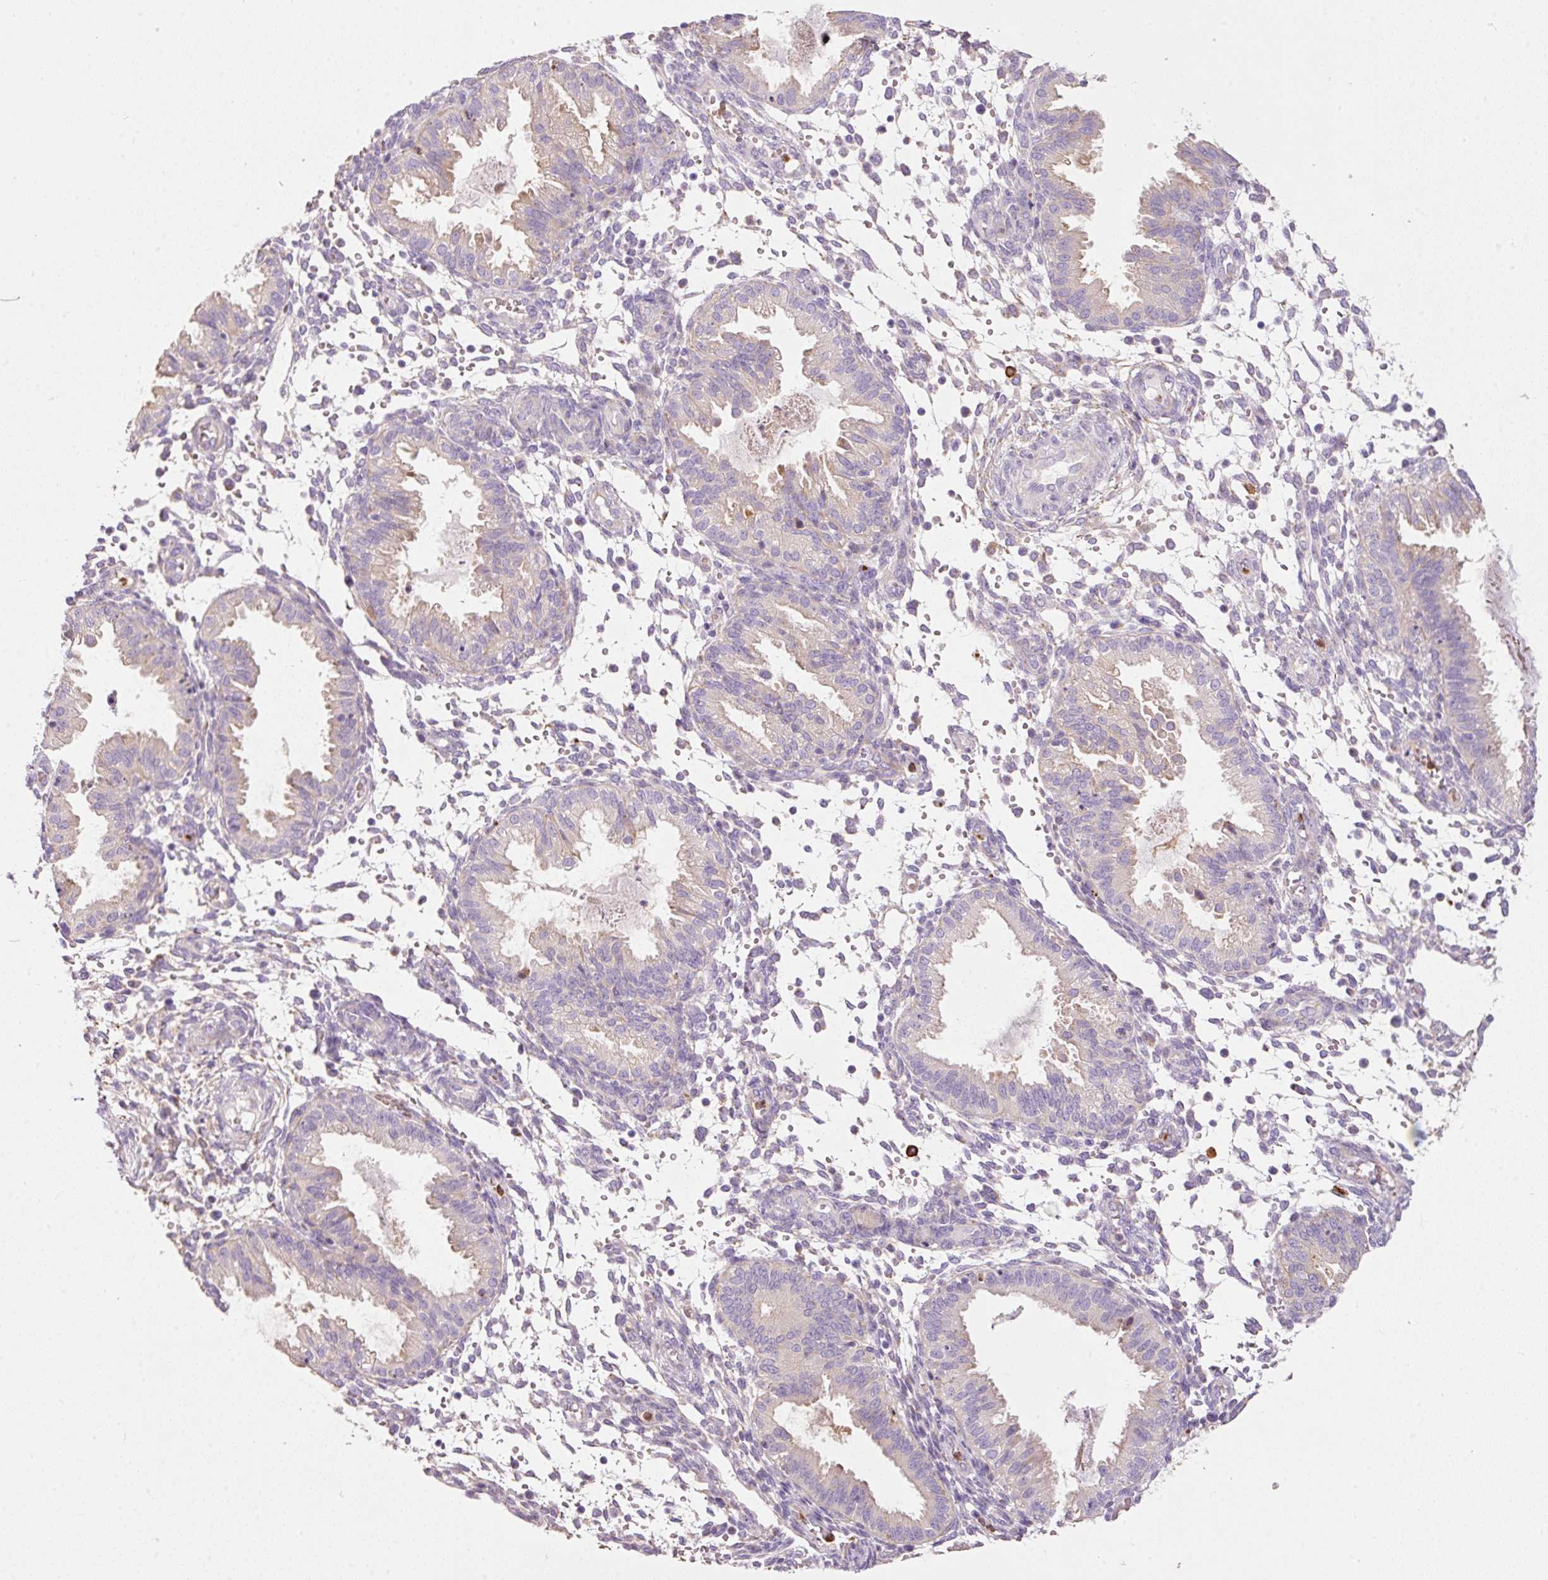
{"staining": {"intensity": "negative", "quantity": "none", "location": "none"}, "tissue": "endometrium", "cell_type": "Cells in endometrial stroma", "image_type": "normal", "snomed": [{"axis": "morphology", "description": "Normal tissue, NOS"}, {"axis": "topography", "description": "Endometrium"}], "caption": "Immunohistochemical staining of benign endometrium shows no significant expression in cells in endometrial stroma. The staining was performed using DAB (3,3'-diaminobenzidine) to visualize the protein expression in brown, while the nuclei were stained in blue with hematoxylin (Magnification: 20x).", "gene": "TMC8", "patient": {"sex": "female", "age": 33}}